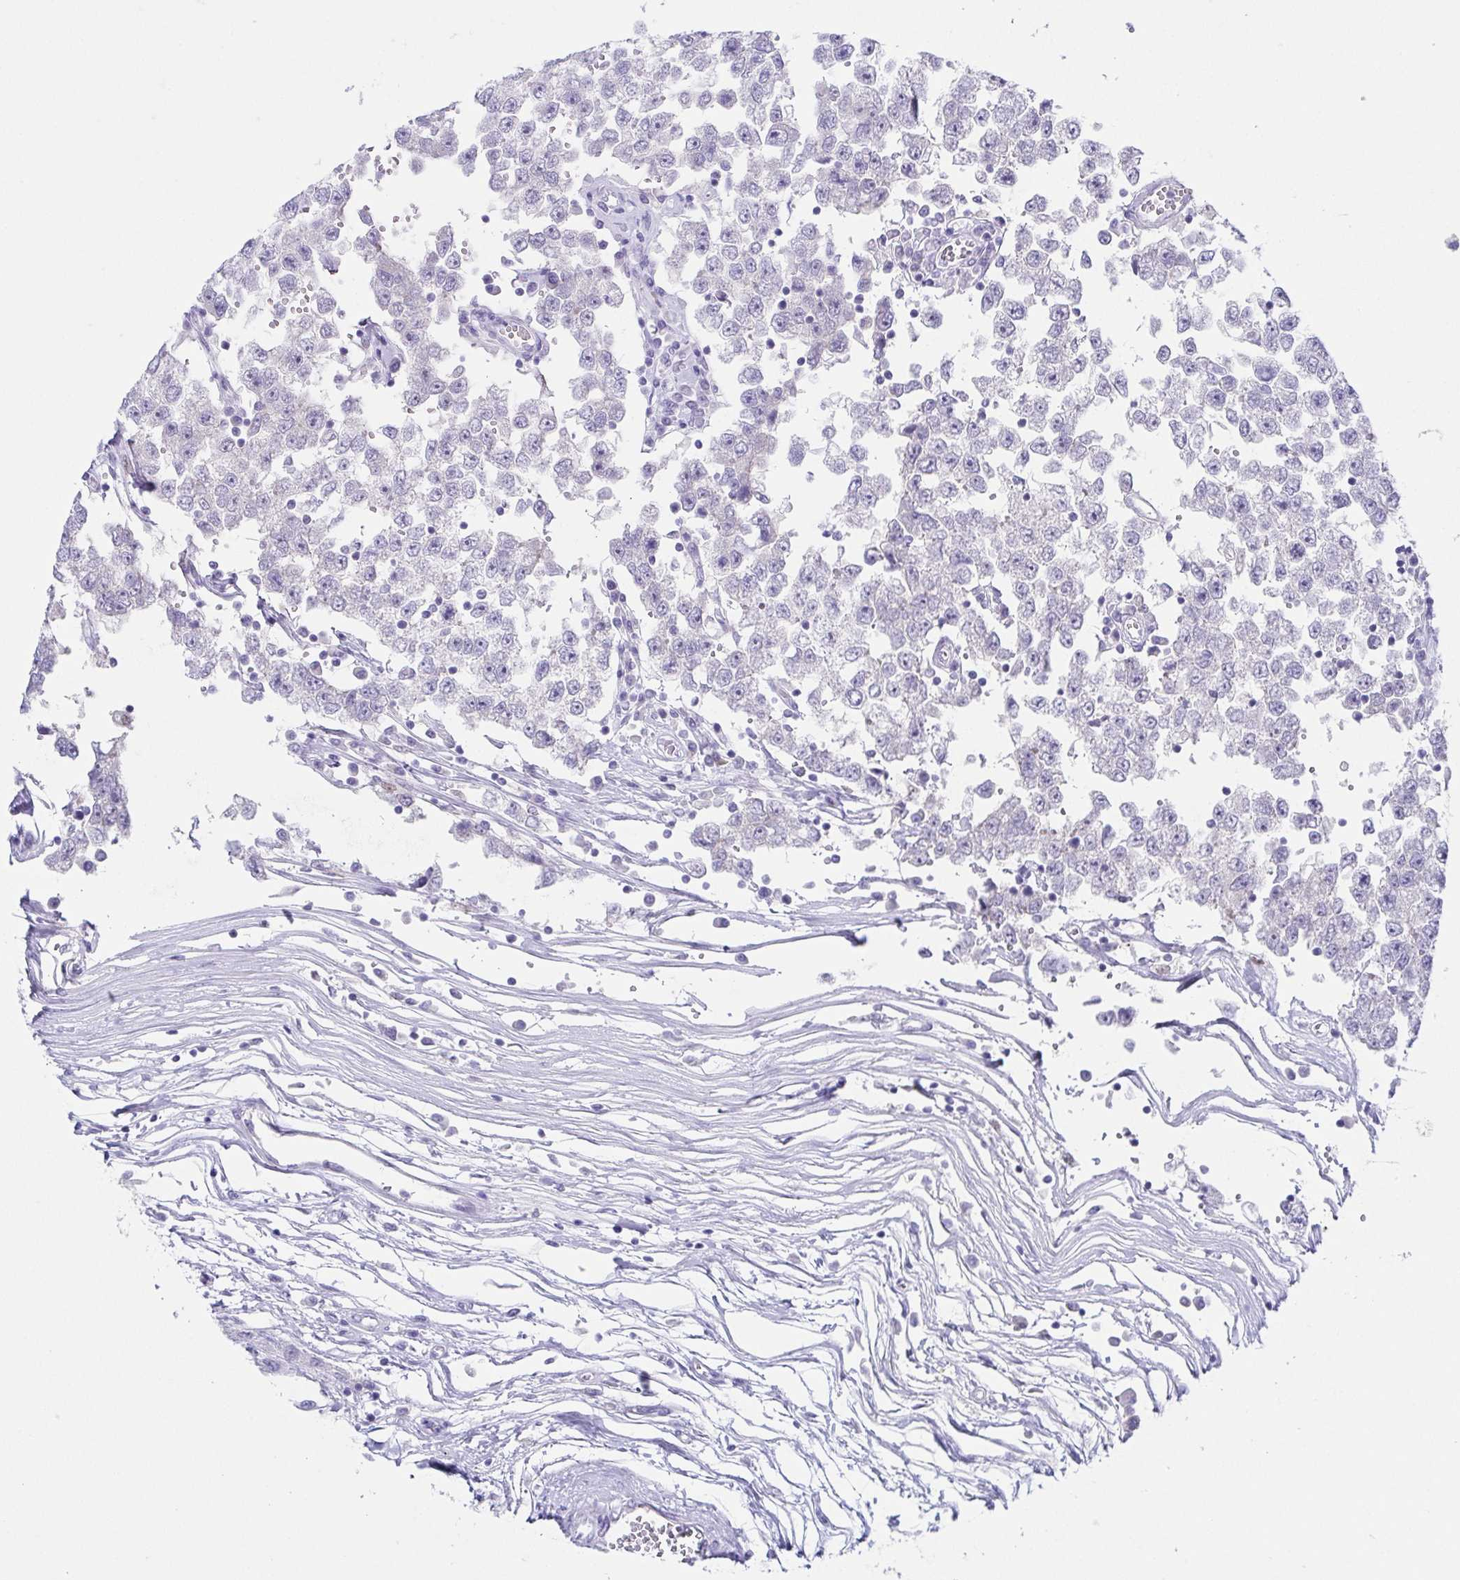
{"staining": {"intensity": "negative", "quantity": "none", "location": "none"}, "tissue": "testis cancer", "cell_type": "Tumor cells", "image_type": "cancer", "snomed": [{"axis": "morphology", "description": "Seminoma, NOS"}, {"axis": "topography", "description": "Testis"}], "caption": "Testis cancer was stained to show a protein in brown. There is no significant staining in tumor cells.", "gene": "HTR2A", "patient": {"sex": "male", "age": 34}}